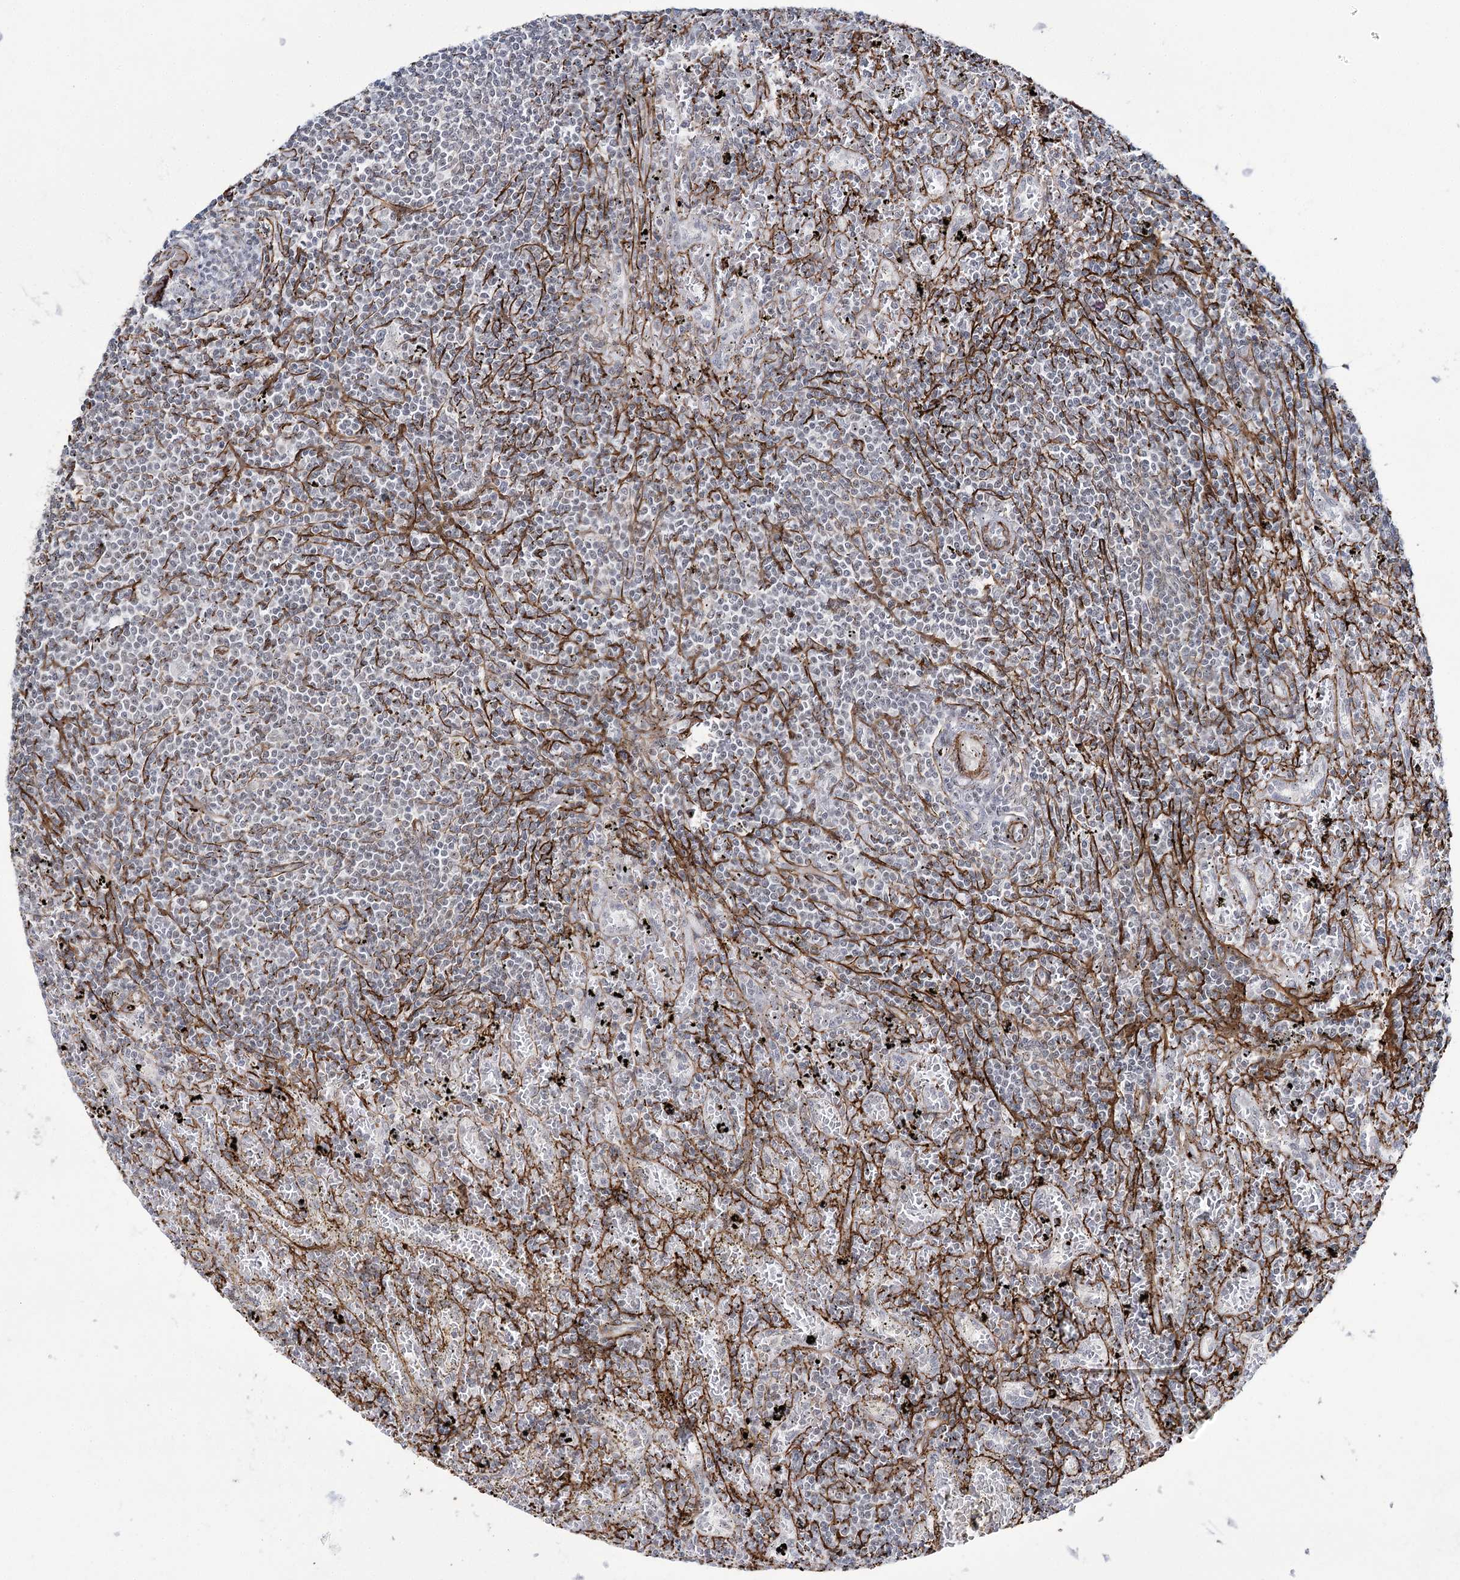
{"staining": {"intensity": "negative", "quantity": "none", "location": "none"}, "tissue": "lymphoma", "cell_type": "Tumor cells", "image_type": "cancer", "snomed": [{"axis": "morphology", "description": "Malignant lymphoma, non-Hodgkin's type, Low grade"}, {"axis": "topography", "description": "Spleen"}], "caption": "The histopathology image exhibits no significant positivity in tumor cells of lymphoma.", "gene": "CWF19L1", "patient": {"sex": "male", "age": 76}}